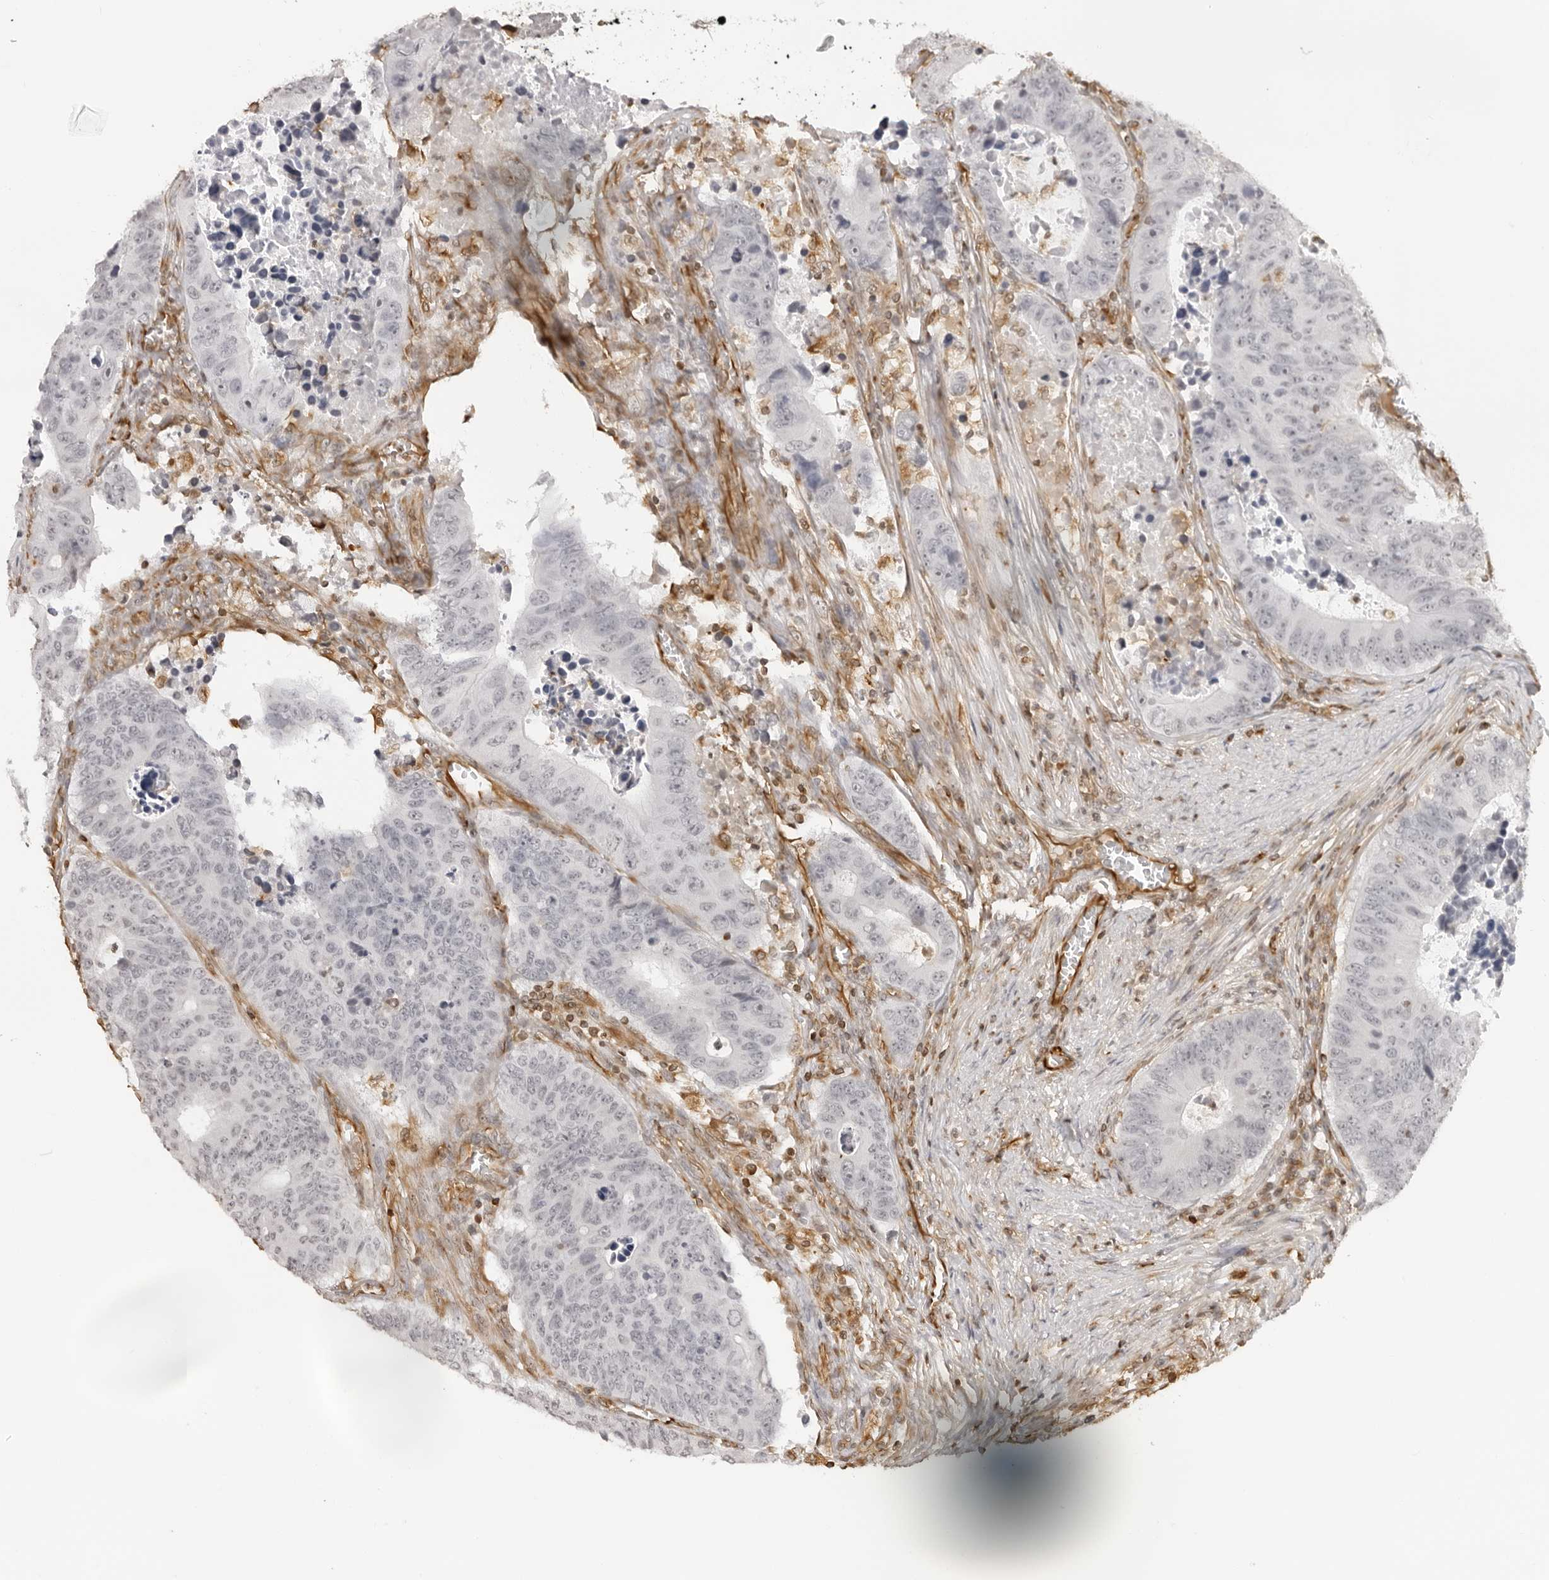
{"staining": {"intensity": "negative", "quantity": "none", "location": "none"}, "tissue": "colorectal cancer", "cell_type": "Tumor cells", "image_type": "cancer", "snomed": [{"axis": "morphology", "description": "Adenocarcinoma, NOS"}, {"axis": "topography", "description": "Colon"}], "caption": "Tumor cells show no significant staining in colorectal adenocarcinoma.", "gene": "DYNLT5", "patient": {"sex": "male", "age": 87}}